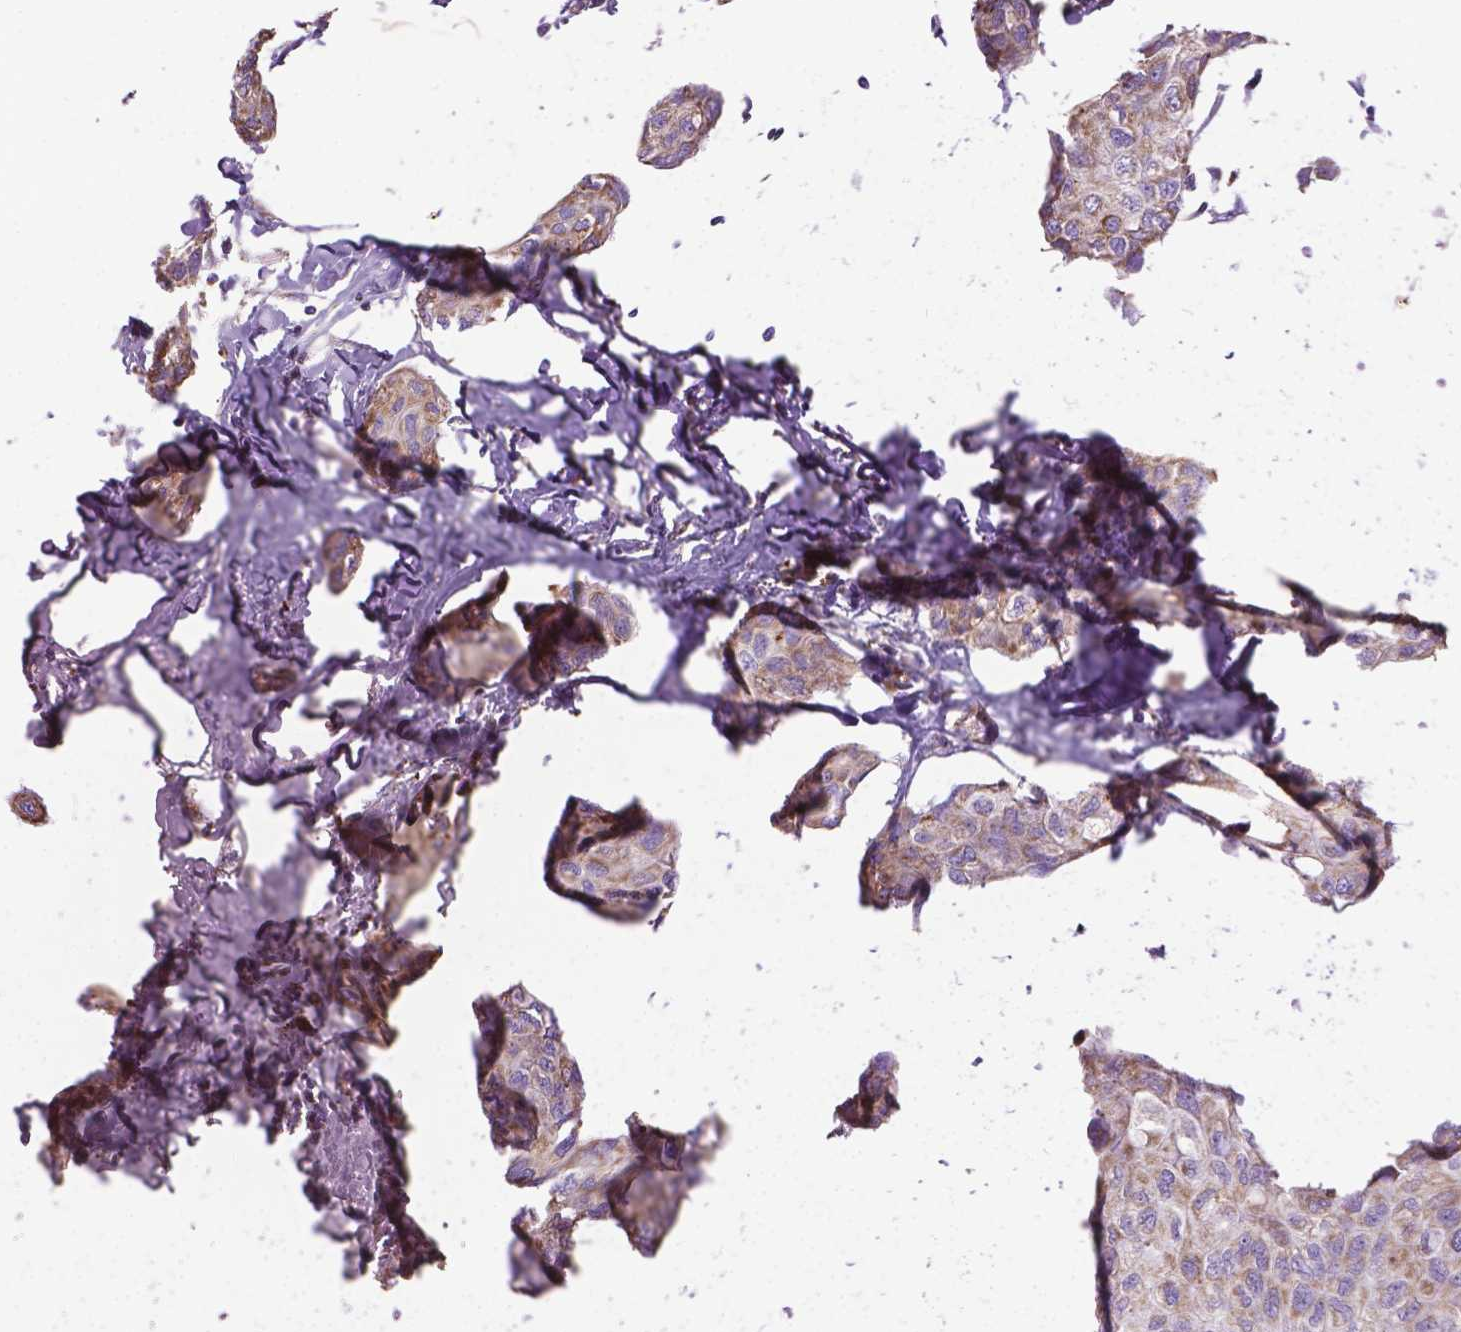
{"staining": {"intensity": "weak", "quantity": ">75%", "location": "cytoplasmic/membranous"}, "tissue": "breast cancer", "cell_type": "Tumor cells", "image_type": "cancer", "snomed": [{"axis": "morphology", "description": "Duct carcinoma"}, {"axis": "topography", "description": "Breast"}], "caption": "A micrograph showing weak cytoplasmic/membranous expression in approximately >75% of tumor cells in breast cancer (intraductal carcinoma), as visualized by brown immunohistochemical staining.", "gene": "VDAC1", "patient": {"sex": "female", "age": 80}}